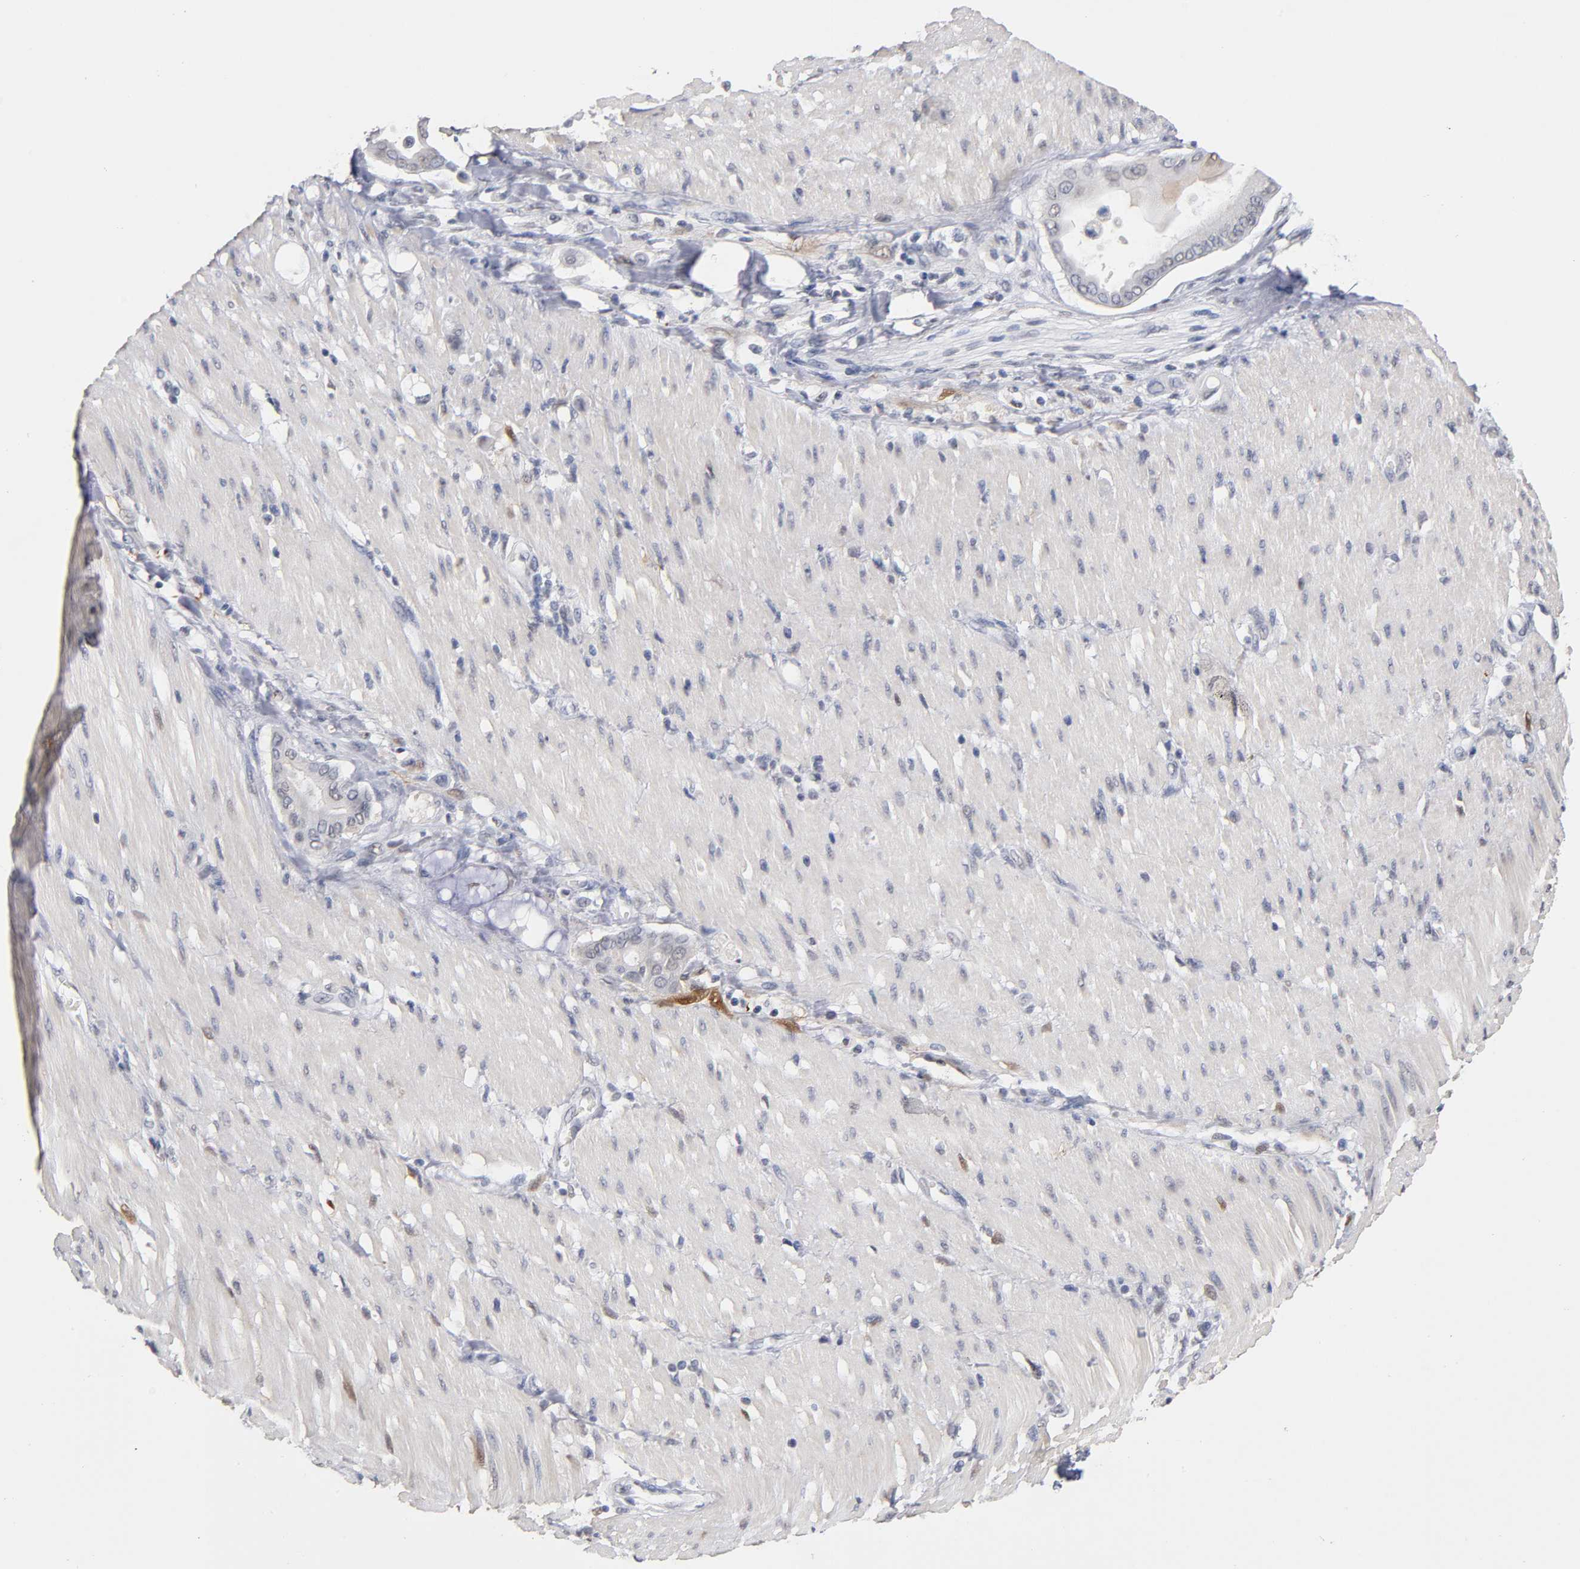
{"staining": {"intensity": "moderate", "quantity": "<25%", "location": "cytoplasmic/membranous,nuclear"}, "tissue": "pancreatic cancer", "cell_type": "Tumor cells", "image_type": "cancer", "snomed": [{"axis": "morphology", "description": "Adenocarcinoma, NOS"}, {"axis": "morphology", "description": "Adenocarcinoma, metastatic, NOS"}, {"axis": "topography", "description": "Lymph node"}, {"axis": "topography", "description": "Pancreas"}, {"axis": "topography", "description": "Duodenum"}], "caption": "Pancreatic metastatic adenocarcinoma tissue displays moderate cytoplasmic/membranous and nuclear expression in approximately <25% of tumor cells, visualized by immunohistochemistry.", "gene": "CRABP2", "patient": {"sex": "female", "age": 64}}